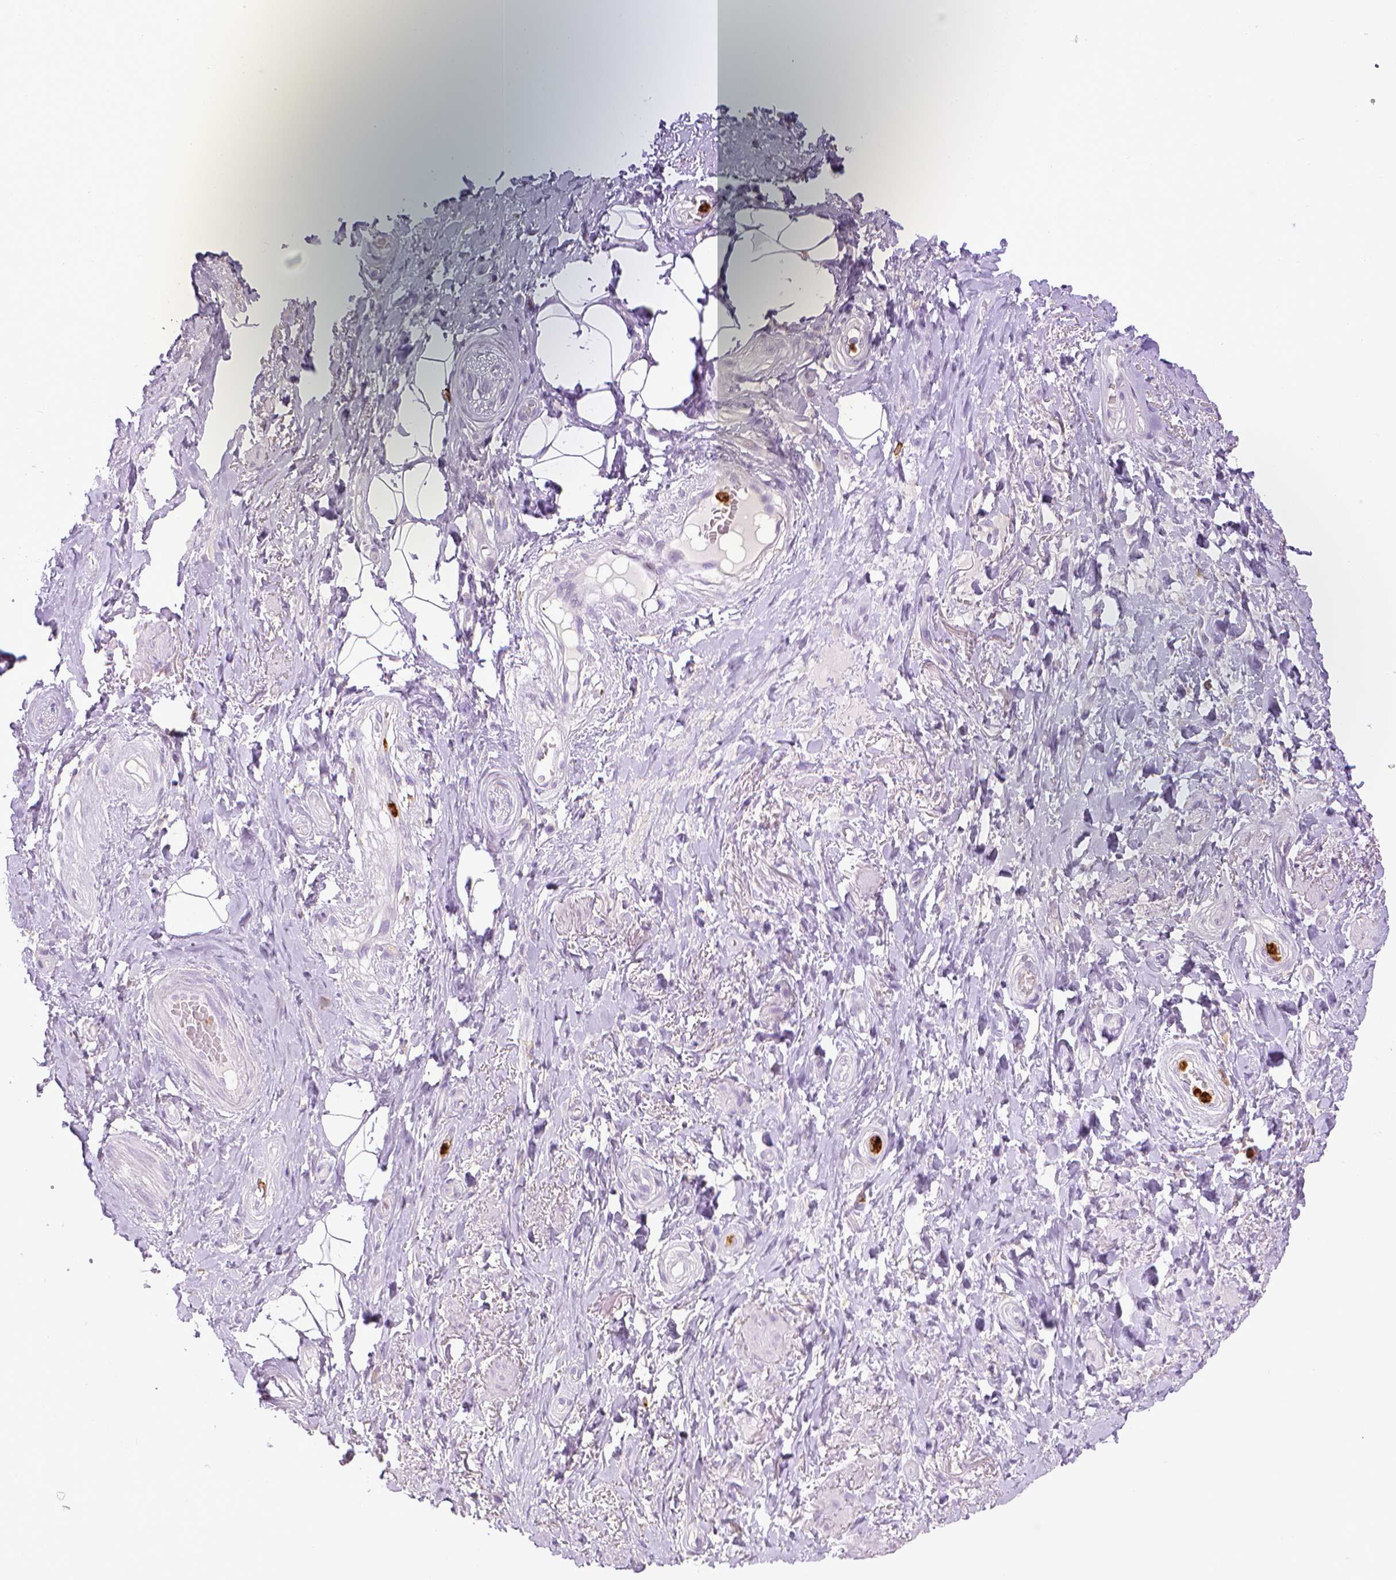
{"staining": {"intensity": "negative", "quantity": "none", "location": "none"}, "tissue": "adipose tissue", "cell_type": "Adipocytes", "image_type": "normal", "snomed": [{"axis": "morphology", "description": "Normal tissue, NOS"}, {"axis": "topography", "description": "Anal"}, {"axis": "topography", "description": "Peripheral nerve tissue"}], "caption": "A high-resolution image shows immunohistochemistry staining of normal adipose tissue, which demonstrates no significant positivity in adipocytes. (DAB immunohistochemistry visualized using brightfield microscopy, high magnification).", "gene": "ITGAM", "patient": {"sex": "male", "age": 53}}